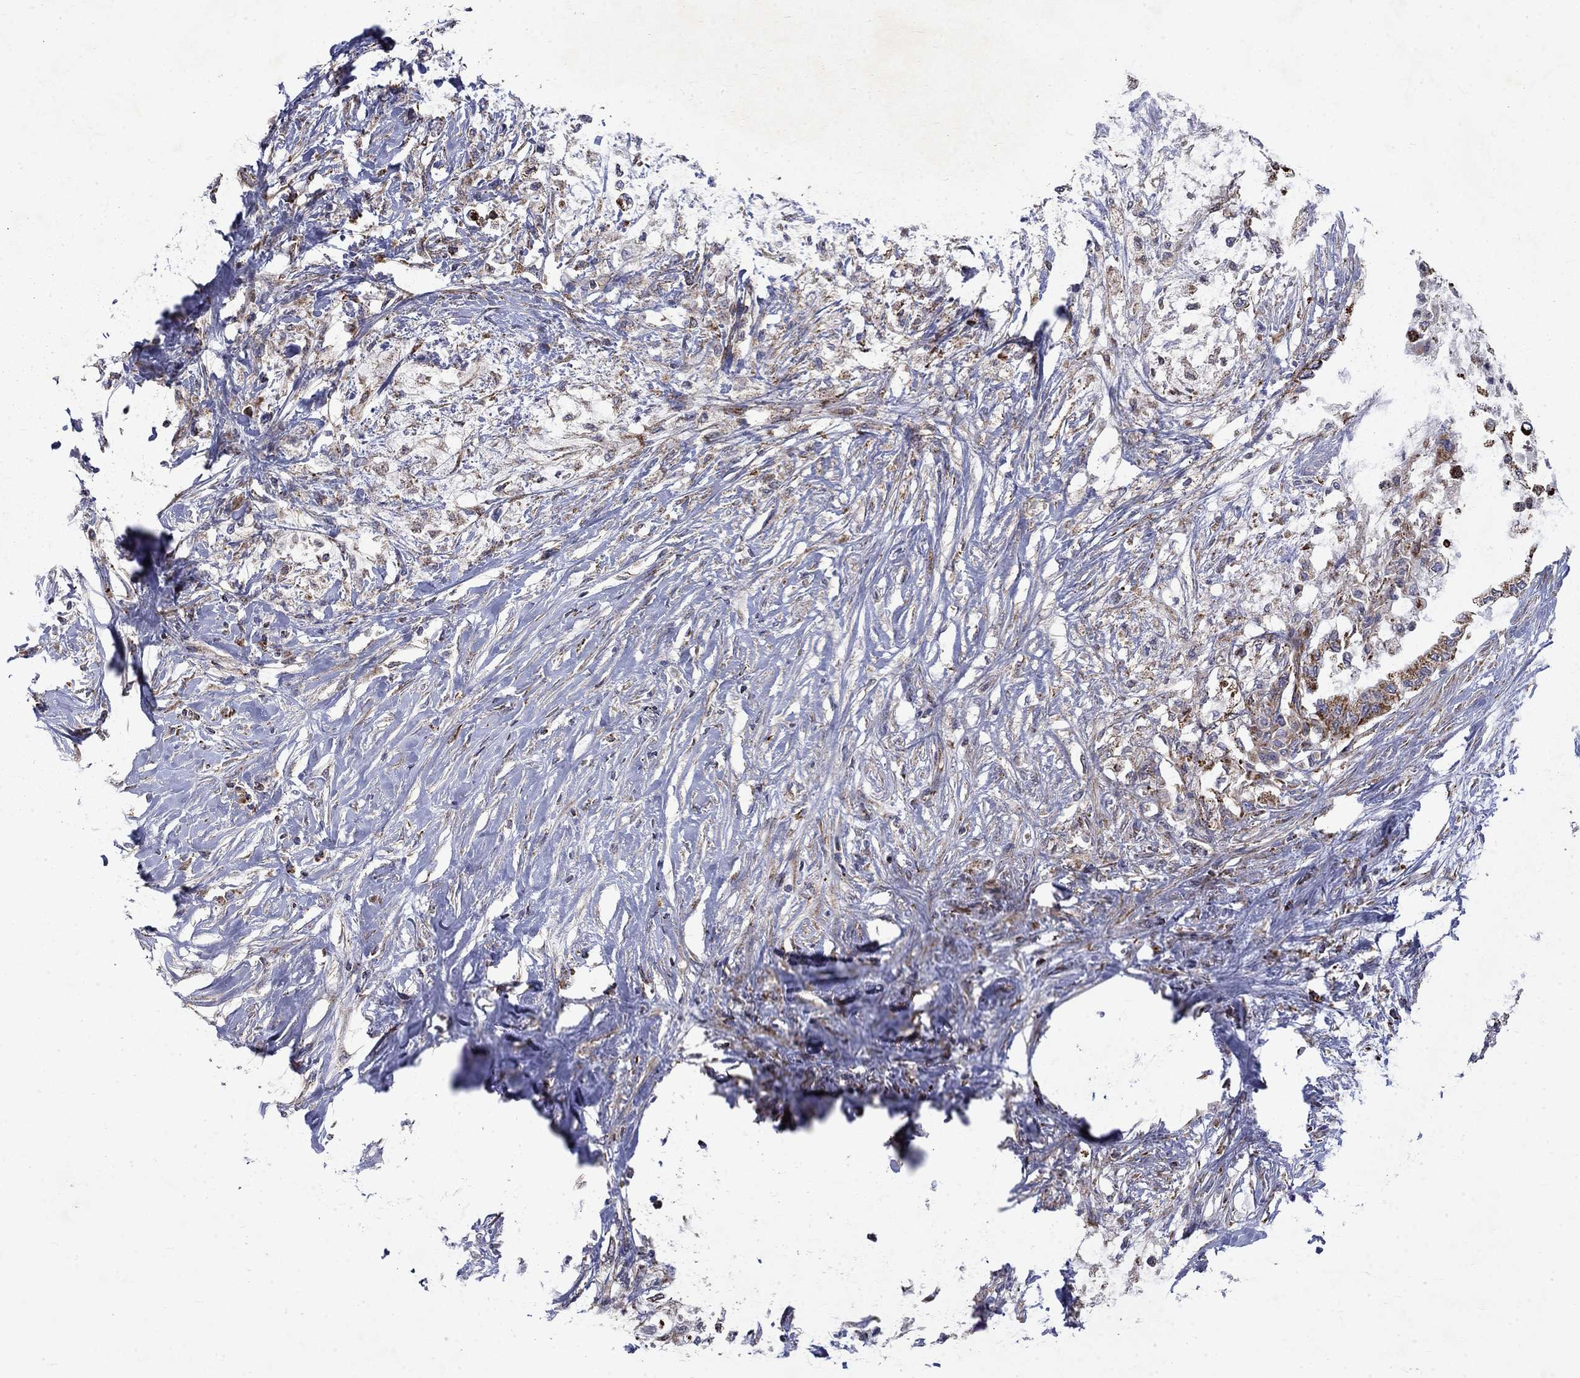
{"staining": {"intensity": "moderate", "quantity": "<25%", "location": "cytoplasmic/membranous"}, "tissue": "pancreatic cancer", "cell_type": "Tumor cells", "image_type": "cancer", "snomed": [{"axis": "morphology", "description": "Normal tissue, NOS"}, {"axis": "morphology", "description": "Adenocarcinoma, NOS"}, {"axis": "topography", "description": "Pancreas"}, {"axis": "topography", "description": "Duodenum"}], "caption": "Brown immunohistochemical staining in pancreatic adenocarcinoma shows moderate cytoplasmic/membranous positivity in about <25% of tumor cells.", "gene": "PCBP3", "patient": {"sex": "female", "age": 60}}